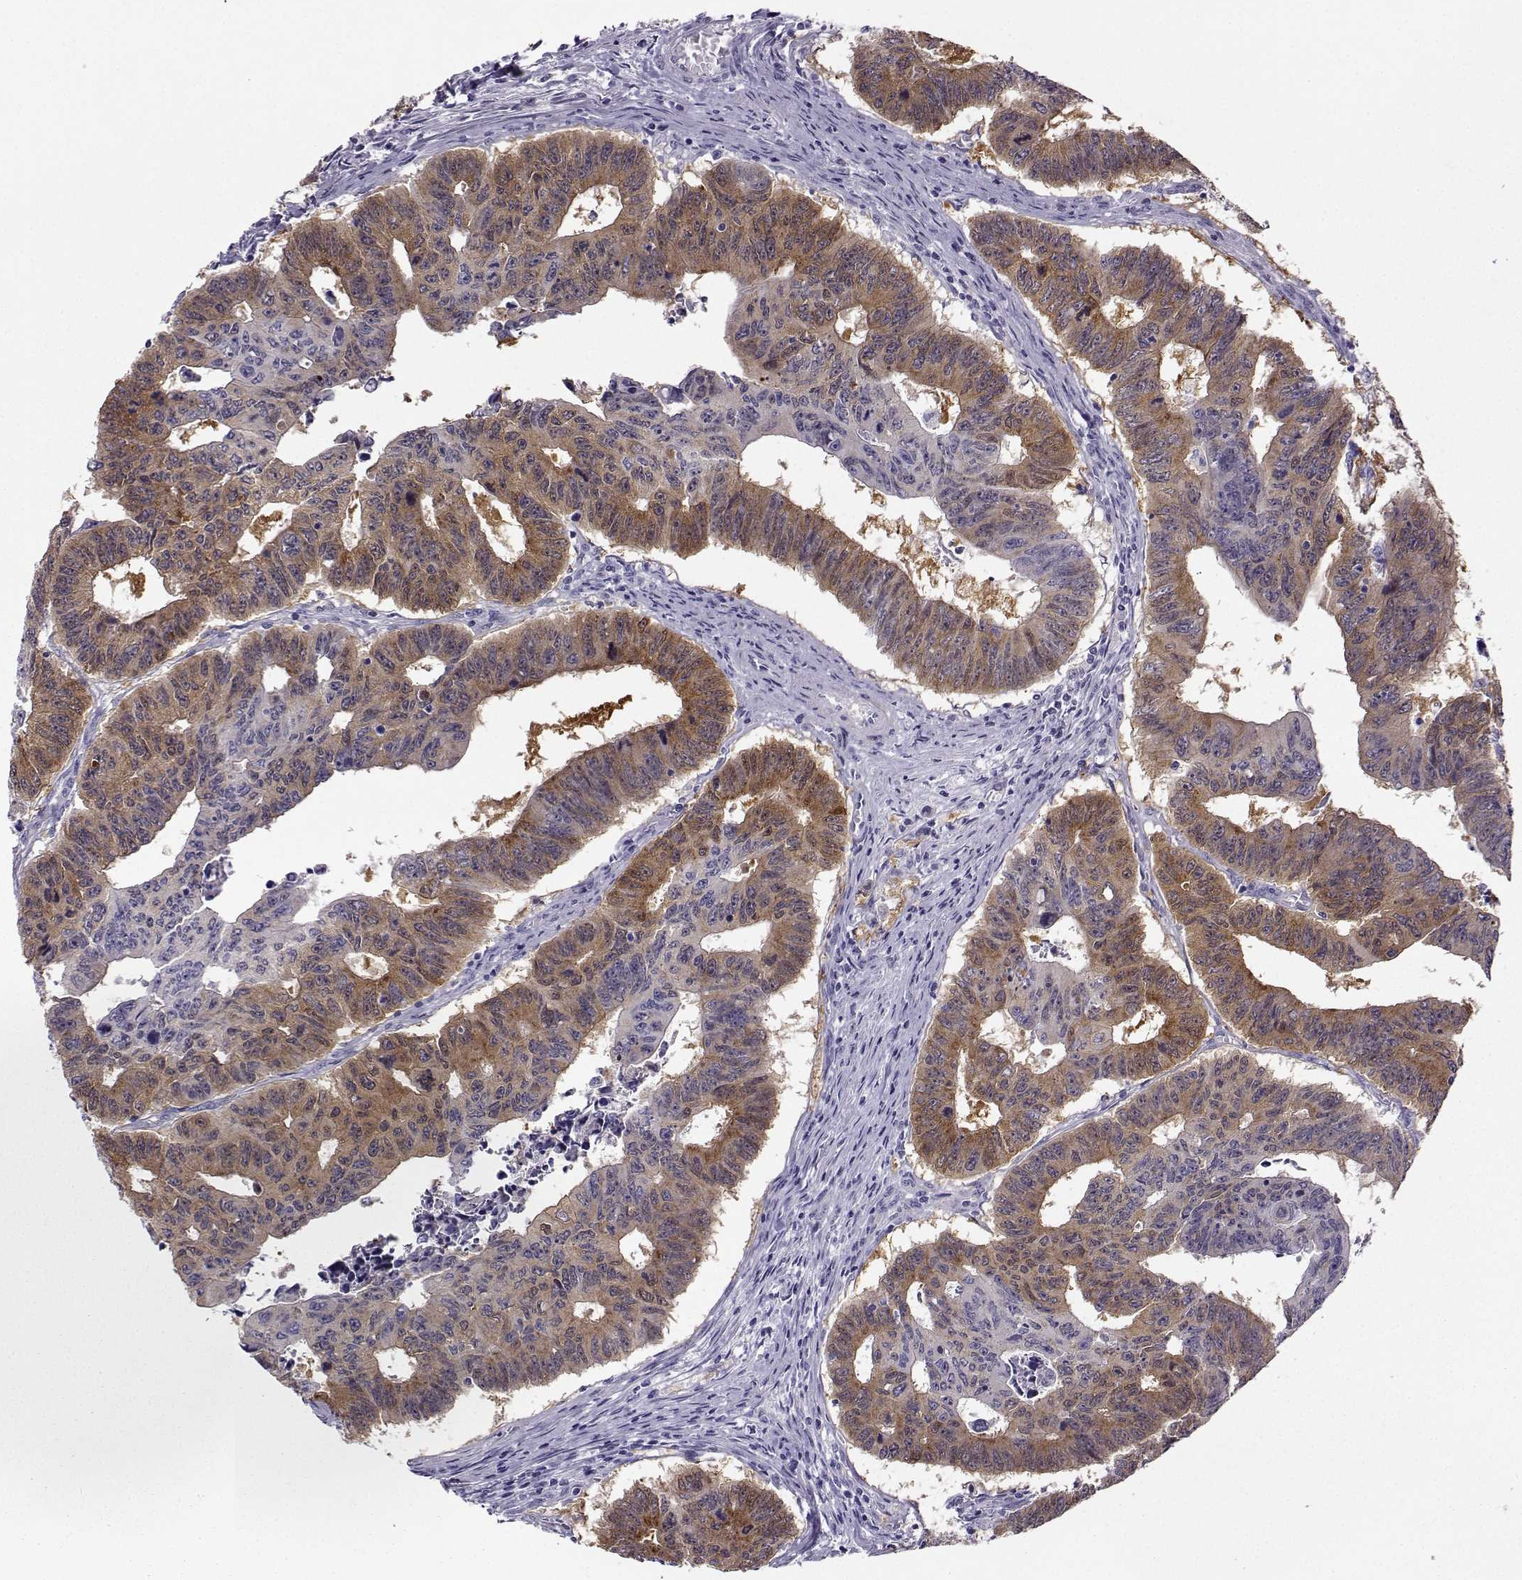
{"staining": {"intensity": "moderate", "quantity": "25%-75%", "location": "cytoplasmic/membranous"}, "tissue": "colorectal cancer", "cell_type": "Tumor cells", "image_type": "cancer", "snomed": [{"axis": "morphology", "description": "Adenocarcinoma, NOS"}, {"axis": "topography", "description": "Appendix"}, {"axis": "topography", "description": "Colon"}, {"axis": "topography", "description": "Cecum"}, {"axis": "topography", "description": "Colon asc"}], "caption": "Protein expression analysis of human colorectal cancer (adenocarcinoma) reveals moderate cytoplasmic/membranous staining in about 25%-75% of tumor cells. Using DAB (3,3'-diaminobenzidine) (brown) and hematoxylin (blue) stains, captured at high magnification using brightfield microscopy.", "gene": "NQO1", "patient": {"sex": "female", "age": 85}}